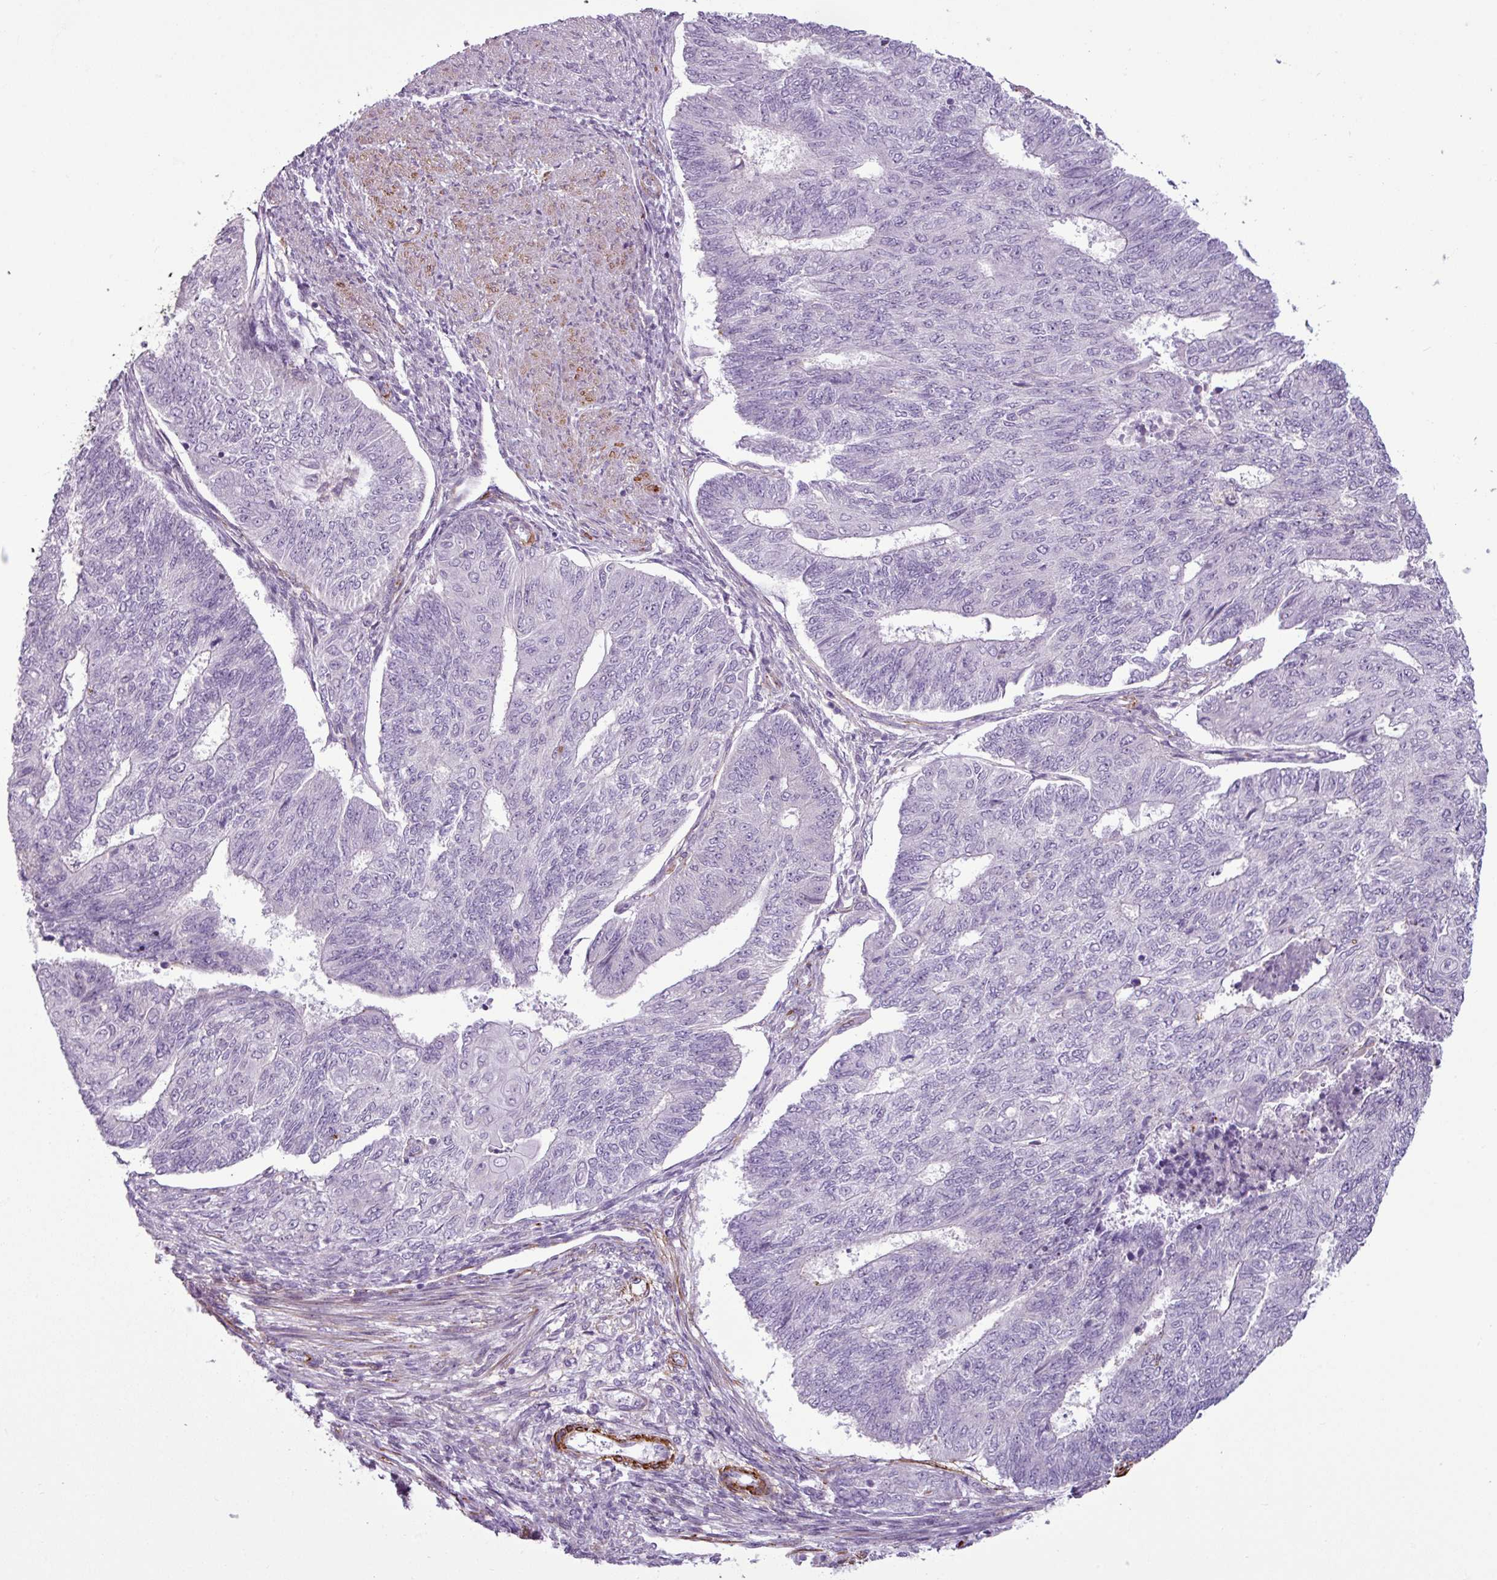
{"staining": {"intensity": "negative", "quantity": "none", "location": "none"}, "tissue": "endometrial cancer", "cell_type": "Tumor cells", "image_type": "cancer", "snomed": [{"axis": "morphology", "description": "Adenocarcinoma, NOS"}, {"axis": "topography", "description": "Endometrium"}], "caption": "High power microscopy photomicrograph of an immunohistochemistry histopathology image of endometrial cancer (adenocarcinoma), revealing no significant expression in tumor cells.", "gene": "ATP10A", "patient": {"sex": "female", "age": 32}}